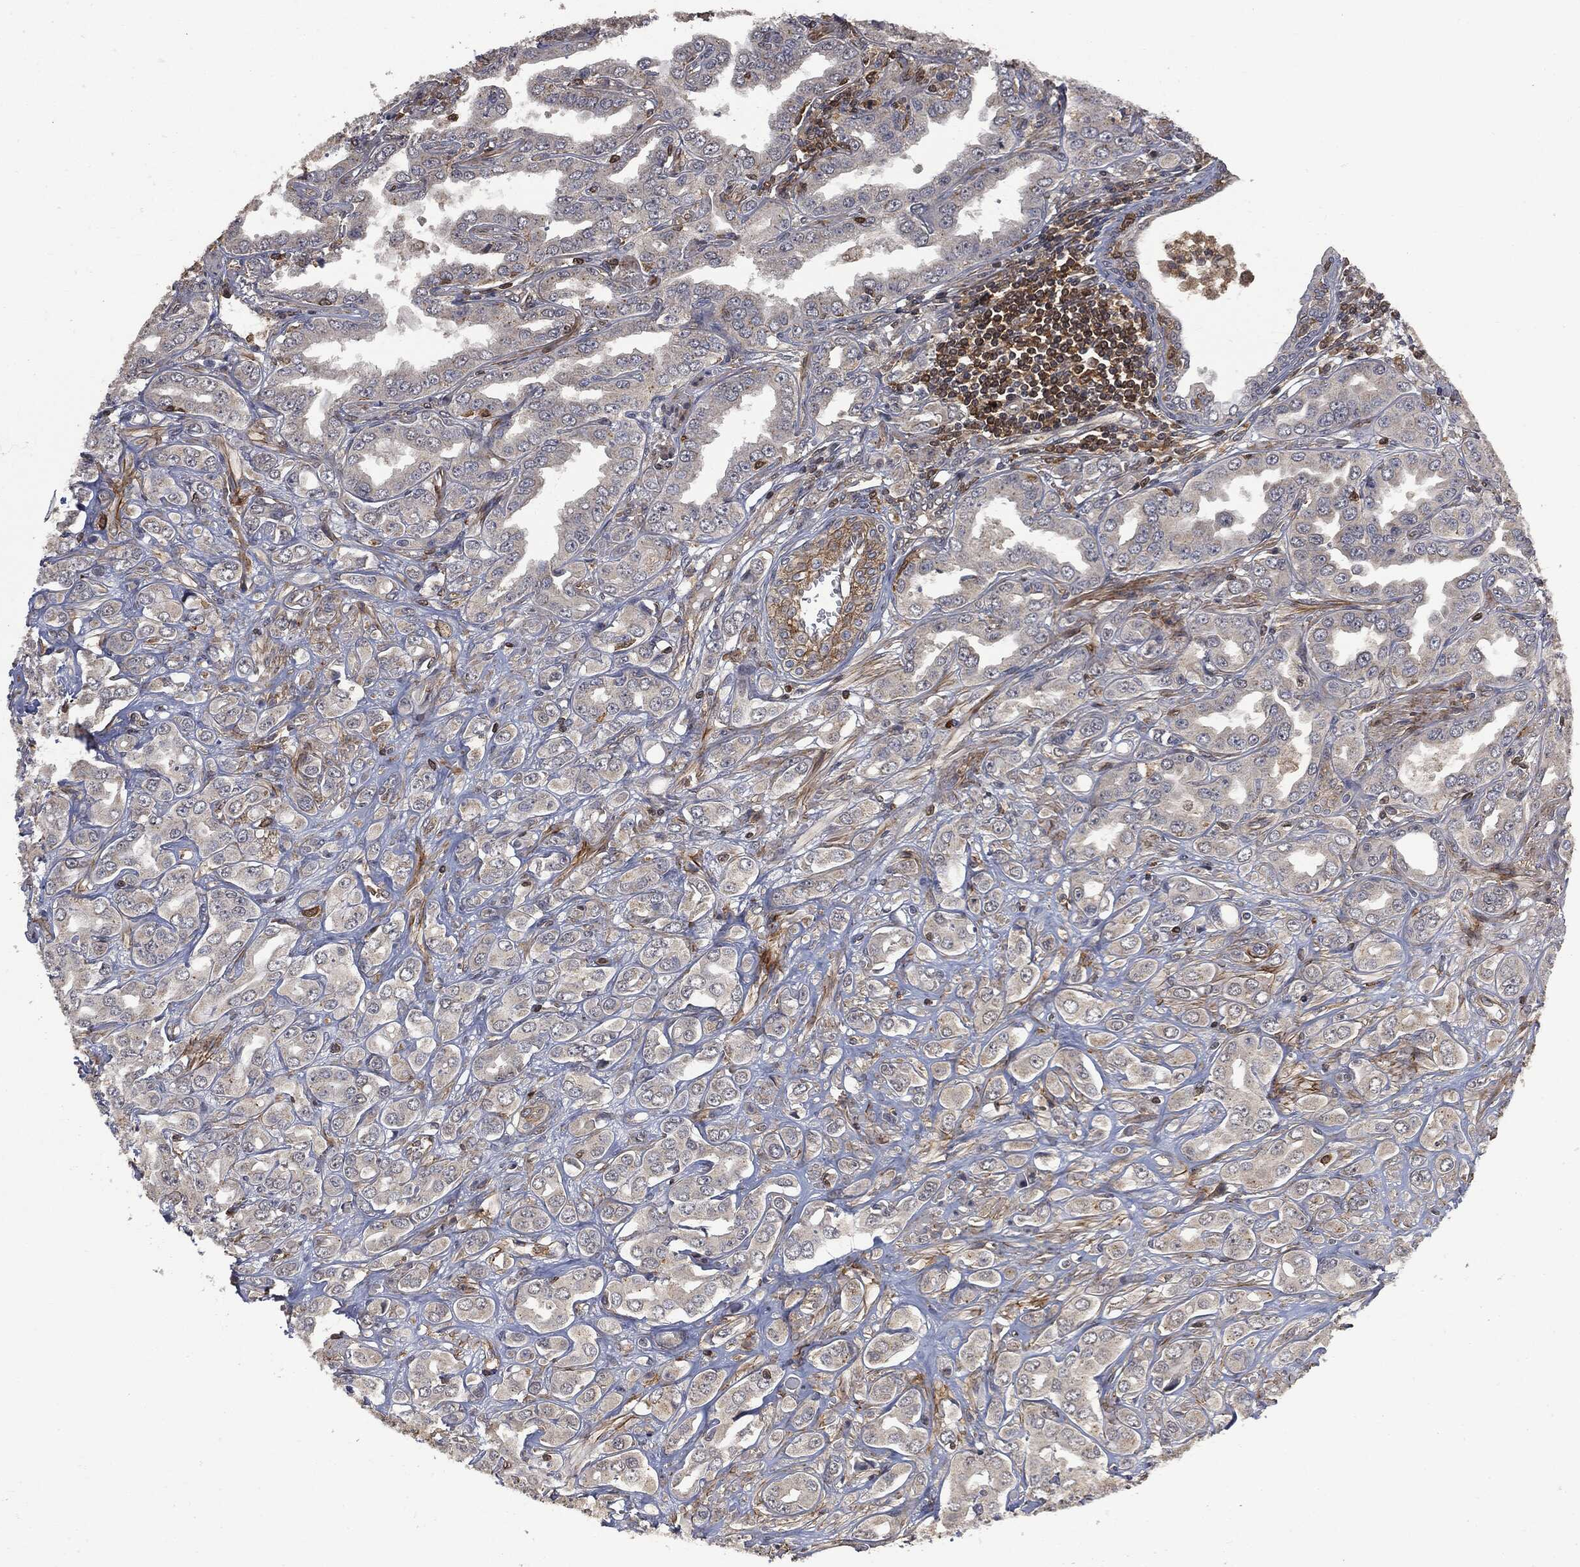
{"staining": {"intensity": "moderate", "quantity": "<25%", "location": "cytoplasmic/membranous"}, "tissue": "prostate cancer", "cell_type": "Tumor cells", "image_type": "cancer", "snomed": [{"axis": "morphology", "description": "Adenocarcinoma, NOS"}, {"axis": "topography", "description": "Prostate and seminal vesicle, NOS"}, {"axis": "topography", "description": "Prostate"}], "caption": "A low amount of moderate cytoplasmic/membranous staining is present in approximately <25% of tumor cells in adenocarcinoma (prostate) tissue.", "gene": "PSMB10", "patient": {"sex": "male", "age": 69}}